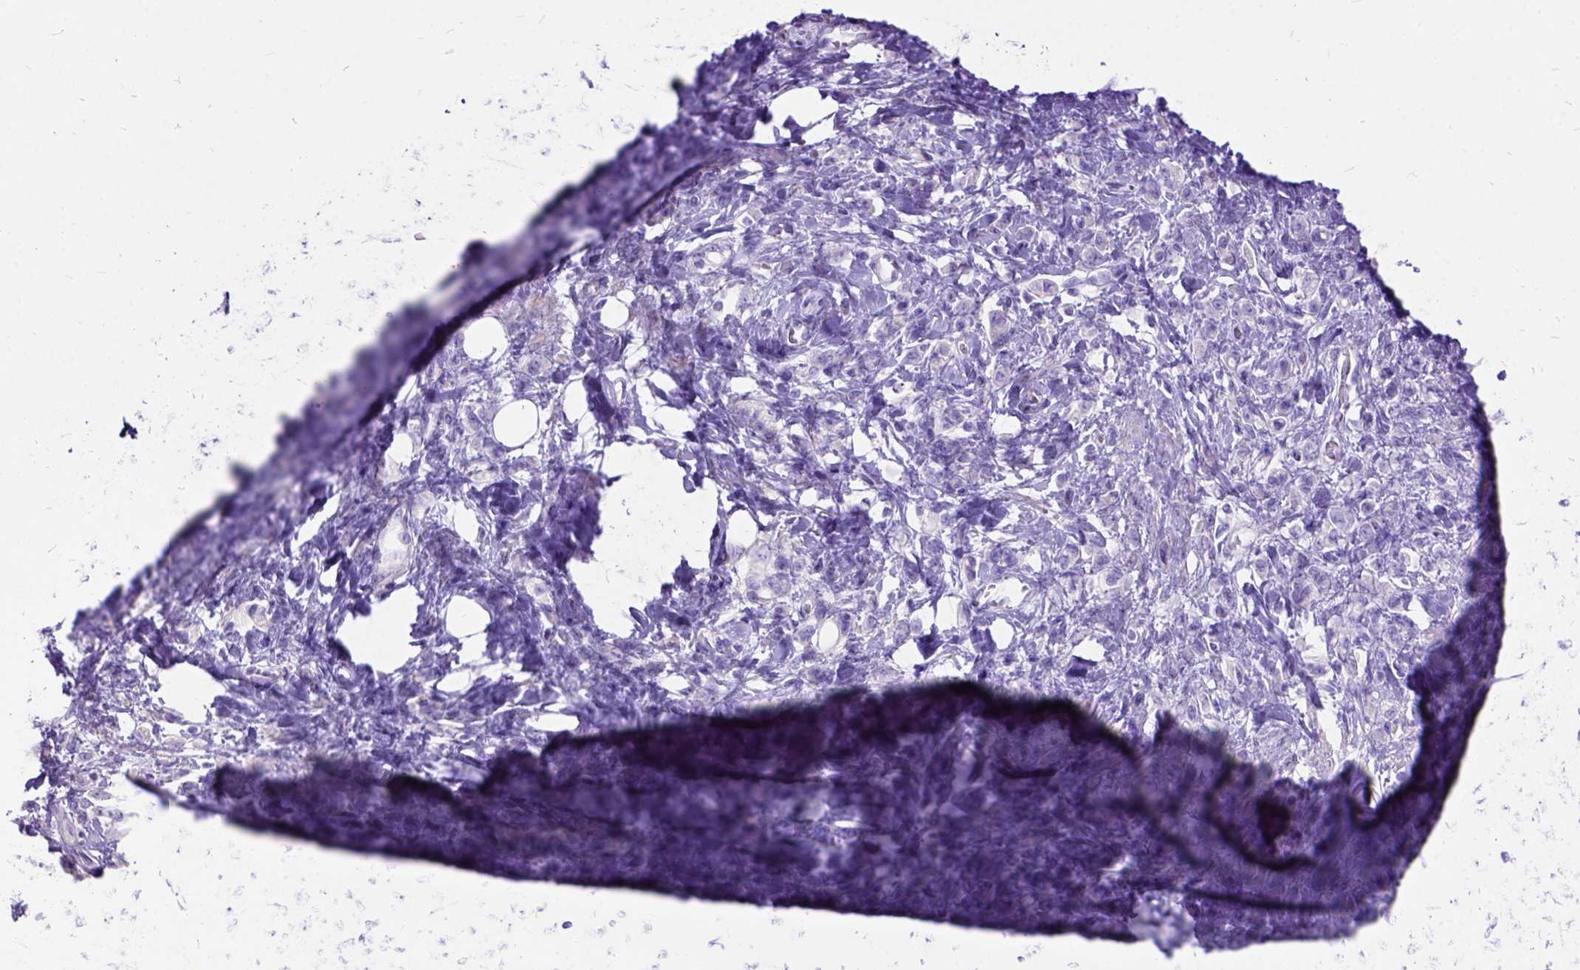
{"staining": {"intensity": "negative", "quantity": "none", "location": "none"}, "tissue": "stomach cancer", "cell_type": "Tumor cells", "image_type": "cancer", "snomed": [{"axis": "morphology", "description": "Adenocarcinoma, NOS"}, {"axis": "topography", "description": "Stomach"}], "caption": "Immunohistochemistry (IHC) of human stomach cancer (adenocarcinoma) demonstrates no positivity in tumor cells.", "gene": "ARL9", "patient": {"sex": "male", "age": 77}}